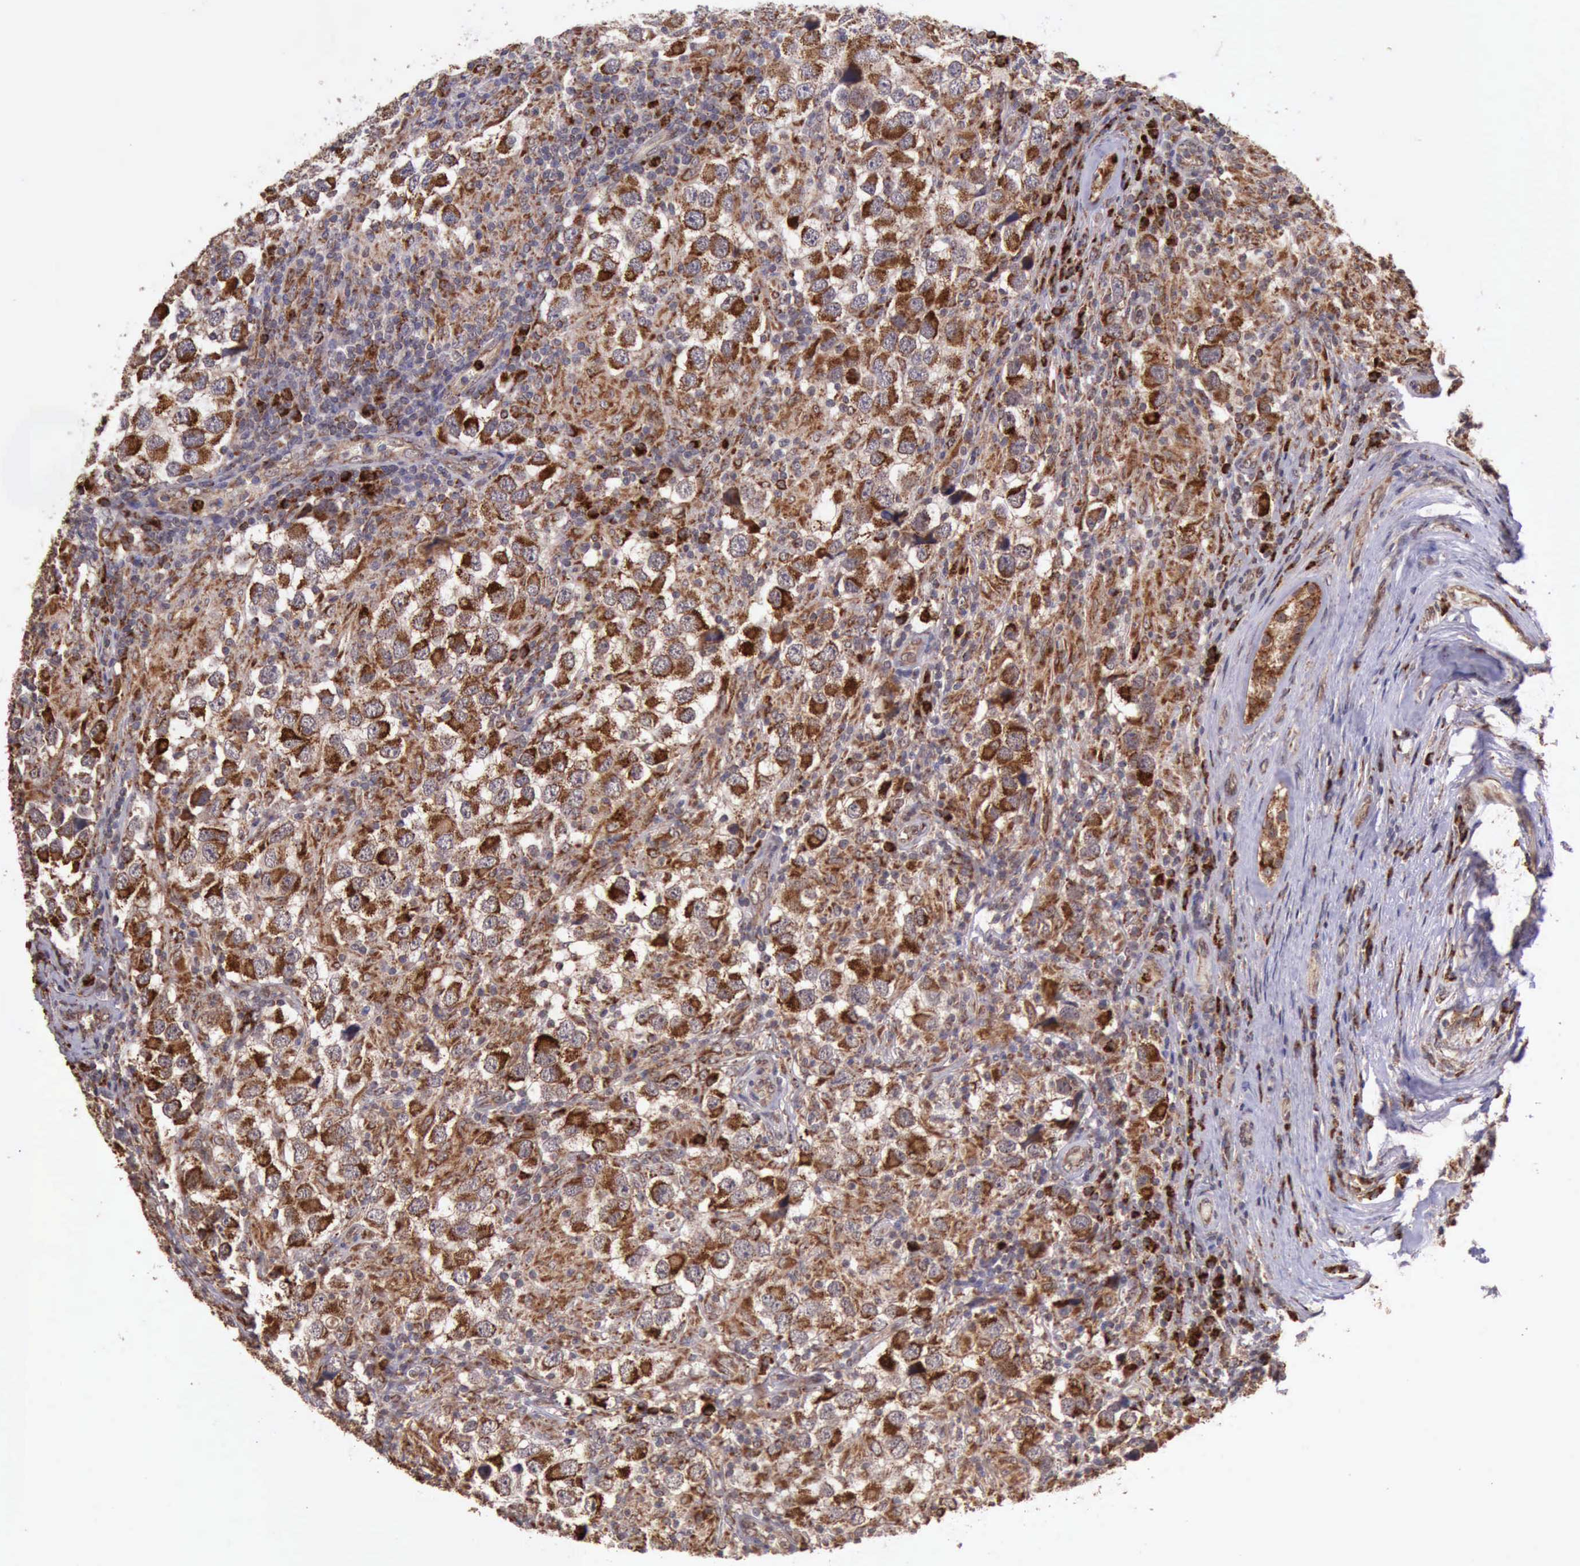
{"staining": {"intensity": "moderate", "quantity": ">75%", "location": "cytoplasmic/membranous"}, "tissue": "testis cancer", "cell_type": "Tumor cells", "image_type": "cancer", "snomed": [{"axis": "morphology", "description": "Carcinoma, Embryonal, NOS"}, {"axis": "topography", "description": "Testis"}], "caption": "The image displays immunohistochemical staining of testis embryonal carcinoma. There is moderate cytoplasmic/membranous expression is present in about >75% of tumor cells.", "gene": "ARMCX3", "patient": {"sex": "male", "age": 21}}